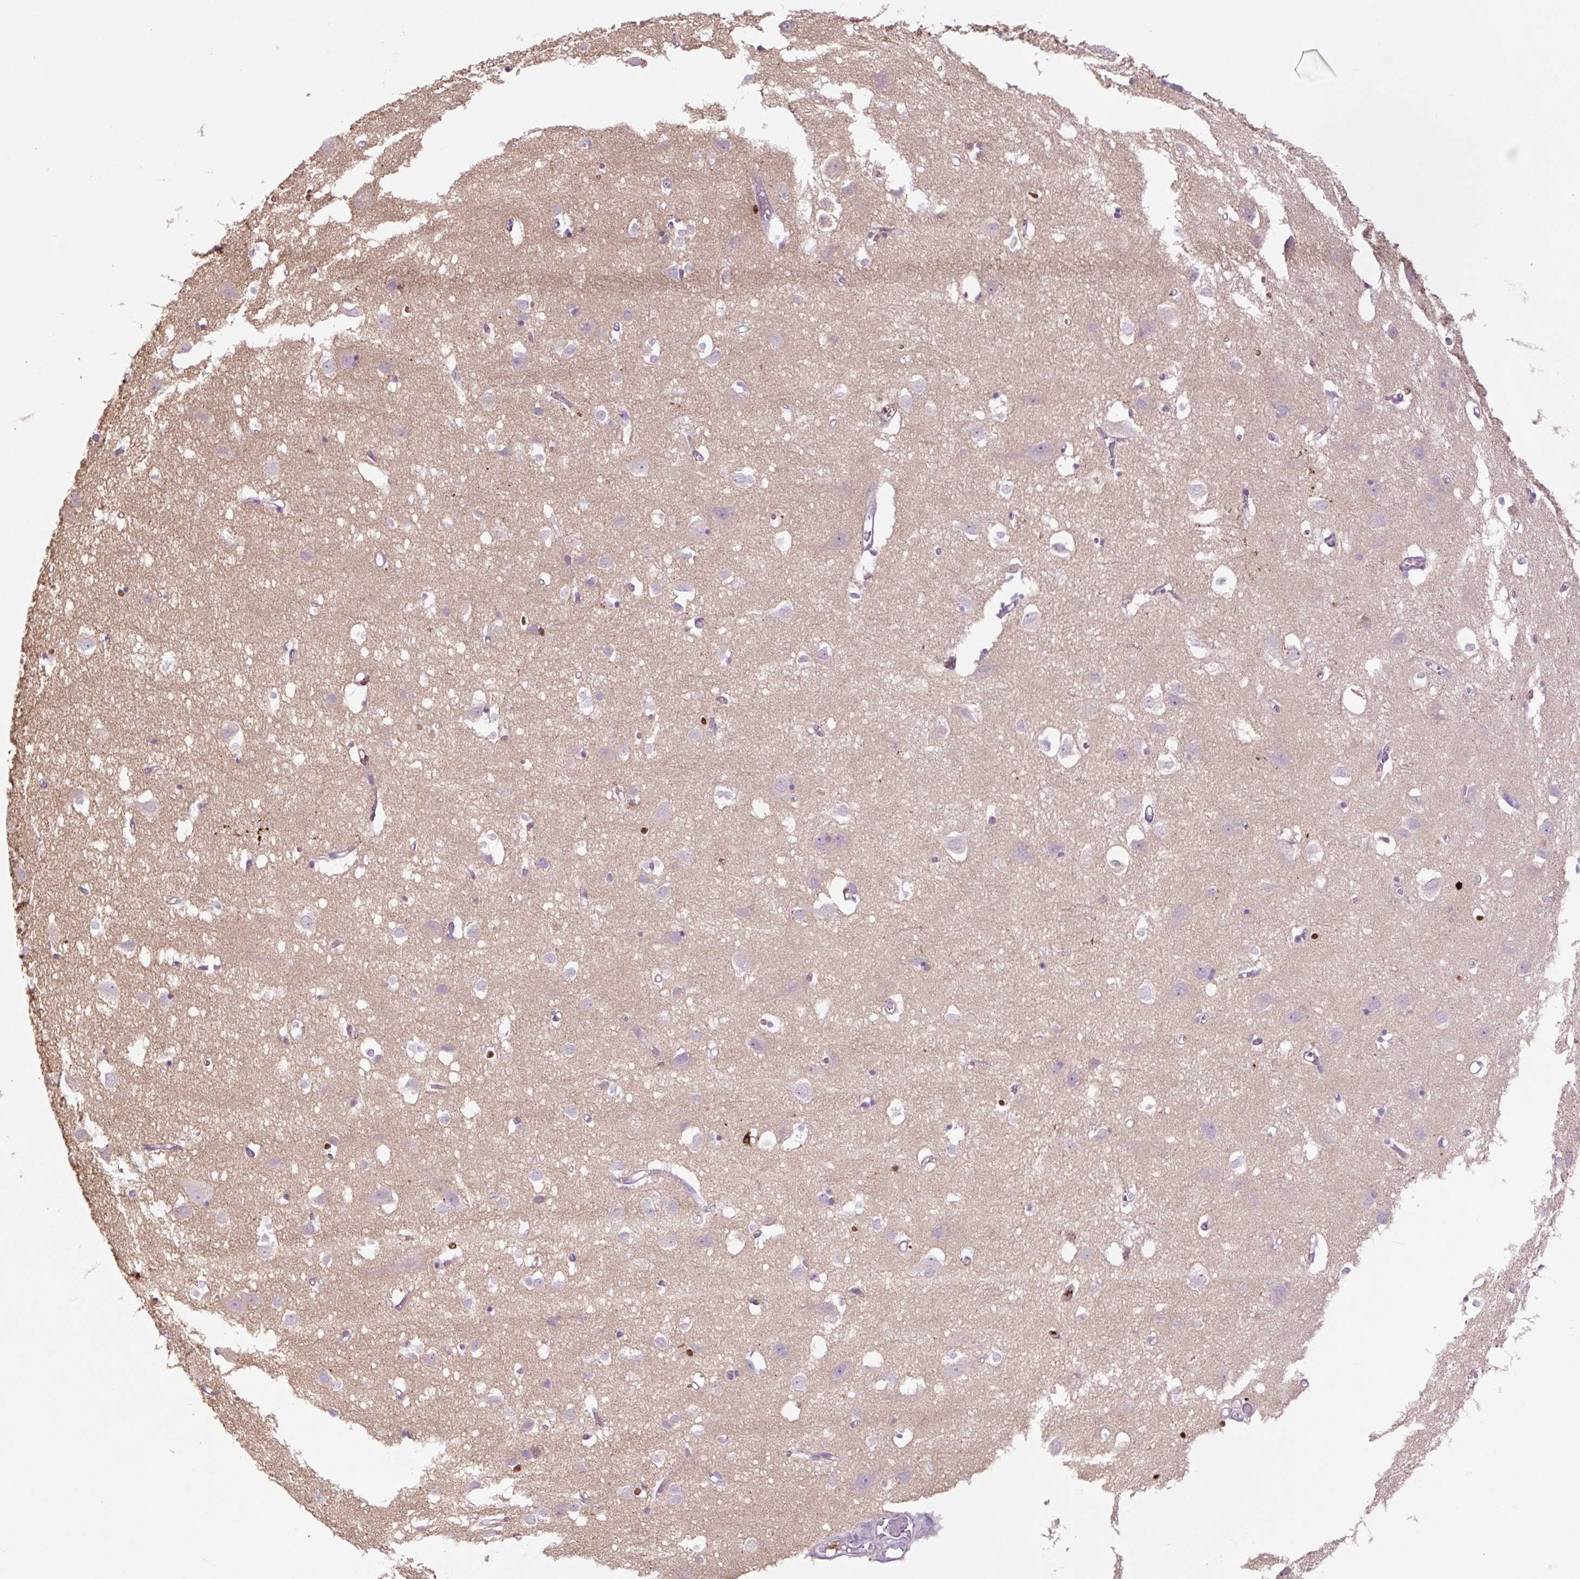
{"staining": {"intensity": "negative", "quantity": "none", "location": "none"}, "tissue": "cerebral cortex", "cell_type": "Endothelial cells", "image_type": "normal", "snomed": [{"axis": "morphology", "description": "Normal tissue, NOS"}, {"axis": "topography", "description": "Cerebral cortex"}], "caption": "Image shows no protein expression in endothelial cells of benign cerebral cortex. (DAB (3,3'-diaminobenzidine) immunohistochemistry, high magnification).", "gene": "SPI1", "patient": {"sex": "male", "age": 70}}